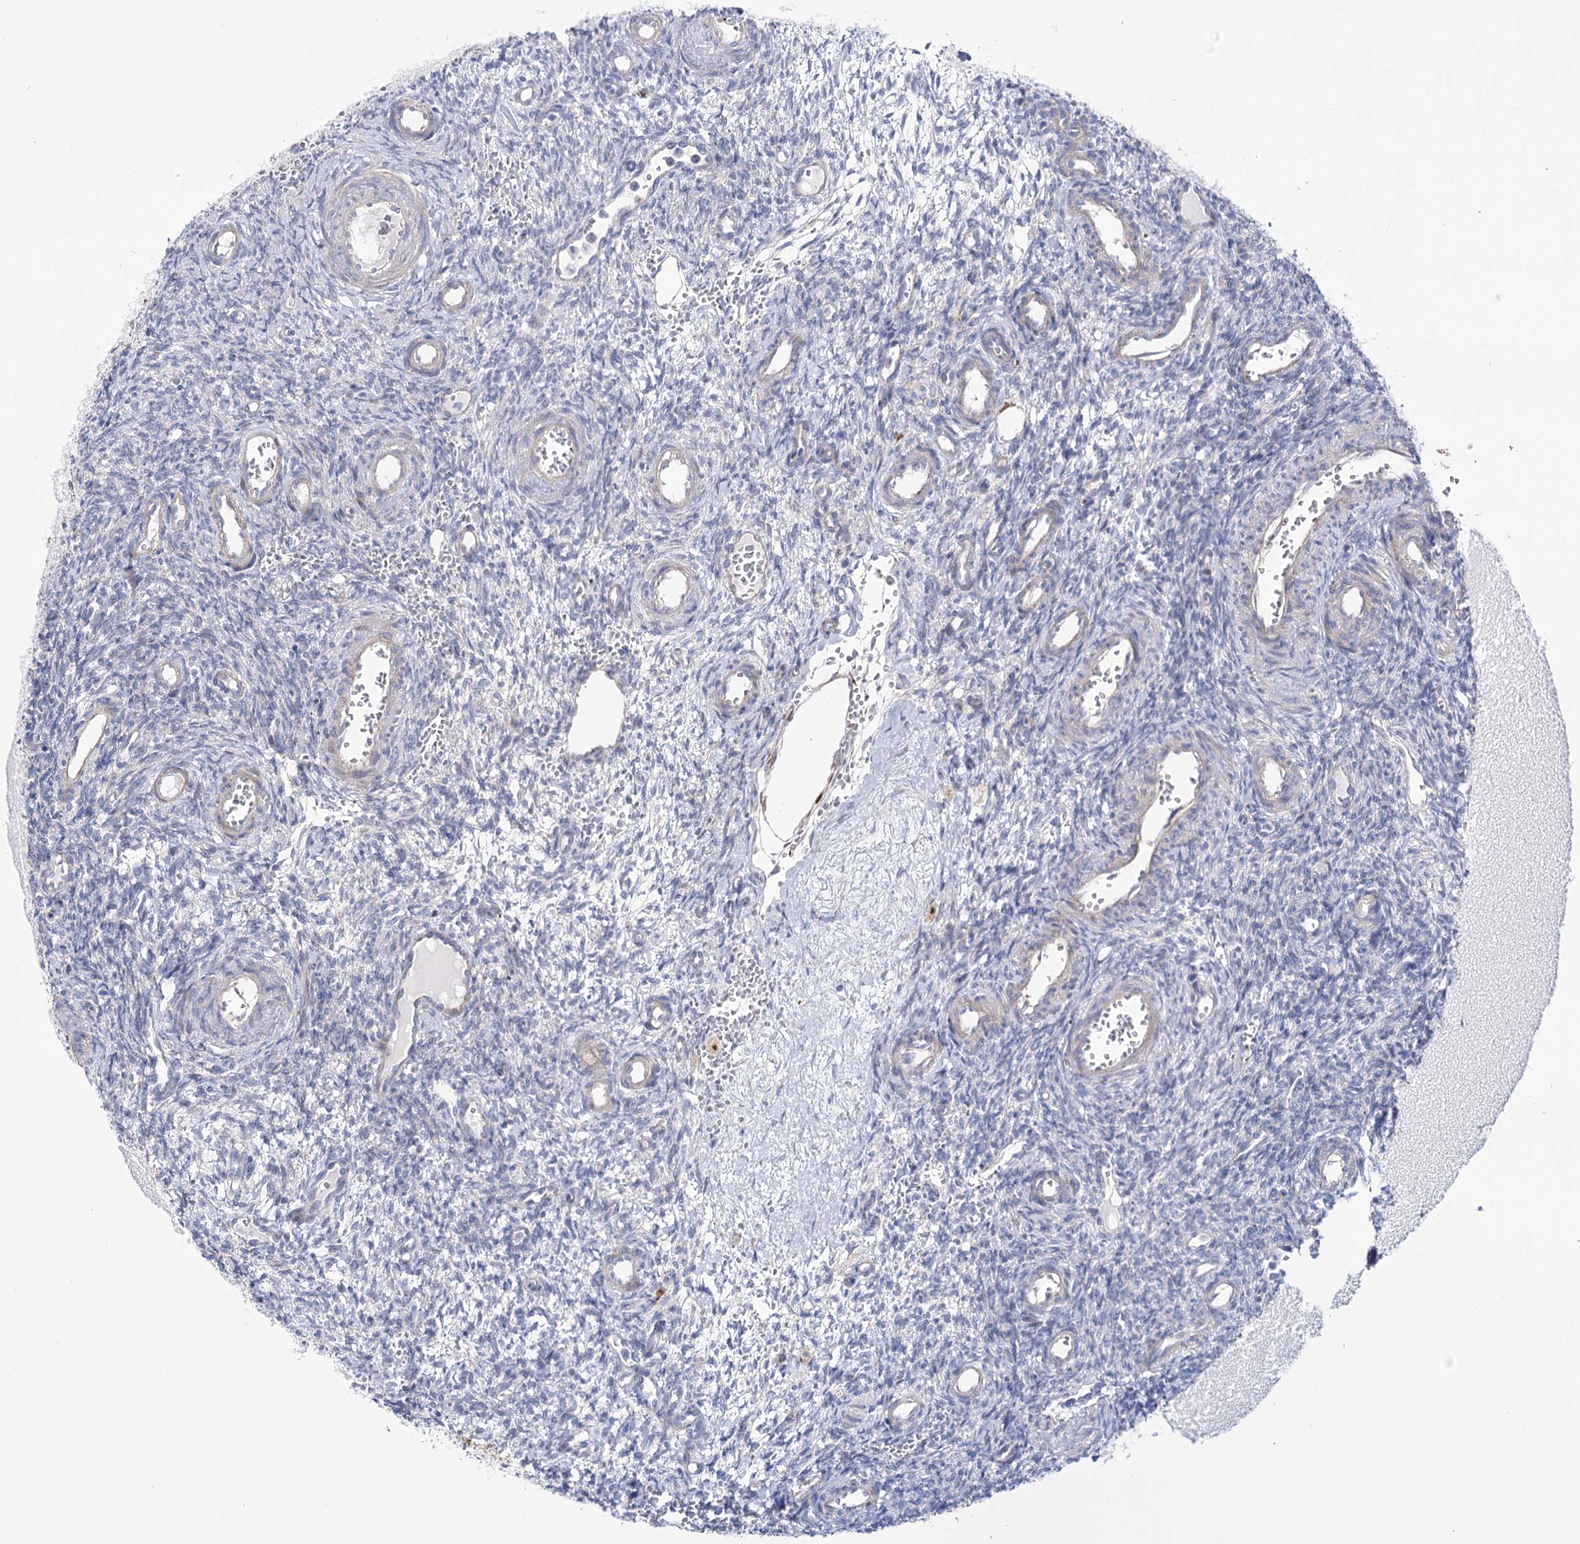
{"staining": {"intensity": "negative", "quantity": "none", "location": "none"}, "tissue": "ovary", "cell_type": "Ovarian stroma cells", "image_type": "normal", "snomed": [{"axis": "morphology", "description": "Normal tissue, NOS"}, {"axis": "topography", "description": "Ovary"}], "caption": "An image of ovary stained for a protein reveals no brown staining in ovarian stroma cells.", "gene": "METTL5", "patient": {"sex": "female", "age": 39}}